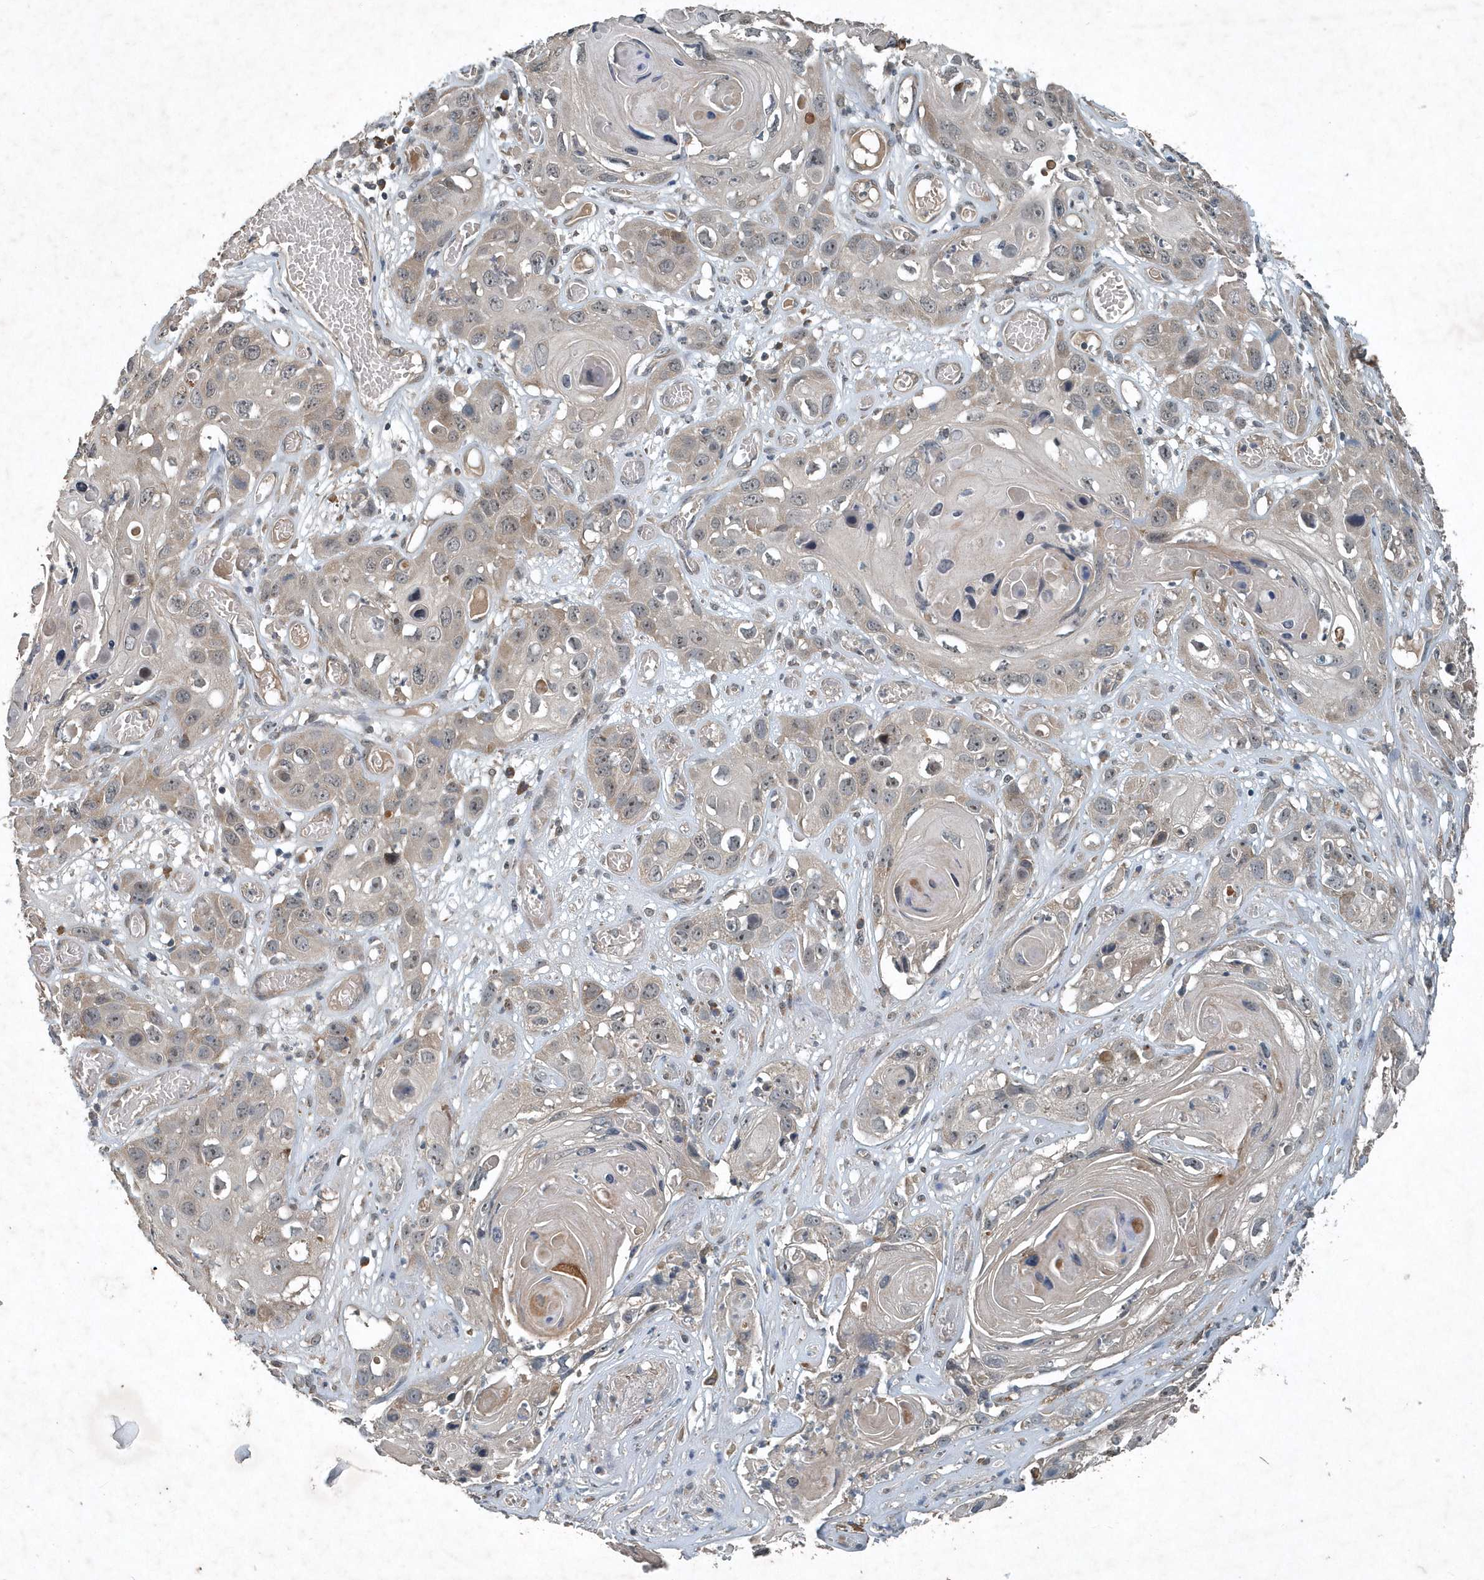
{"staining": {"intensity": "negative", "quantity": "none", "location": "none"}, "tissue": "skin cancer", "cell_type": "Tumor cells", "image_type": "cancer", "snomed": [{"axis": "morphology", "description": "Squamous cell carcinoma, NOS"}, {"axis": "topography", "description": "Skin"}], "caption": "Immunohistochemistry histopathology image of squamous cell carcinoma (skin) stained for a protein (brown), which demonstrates no expression in tumor cells.", "gene": "SCFD2", "patient": {"sex": "male", "age": 55}}